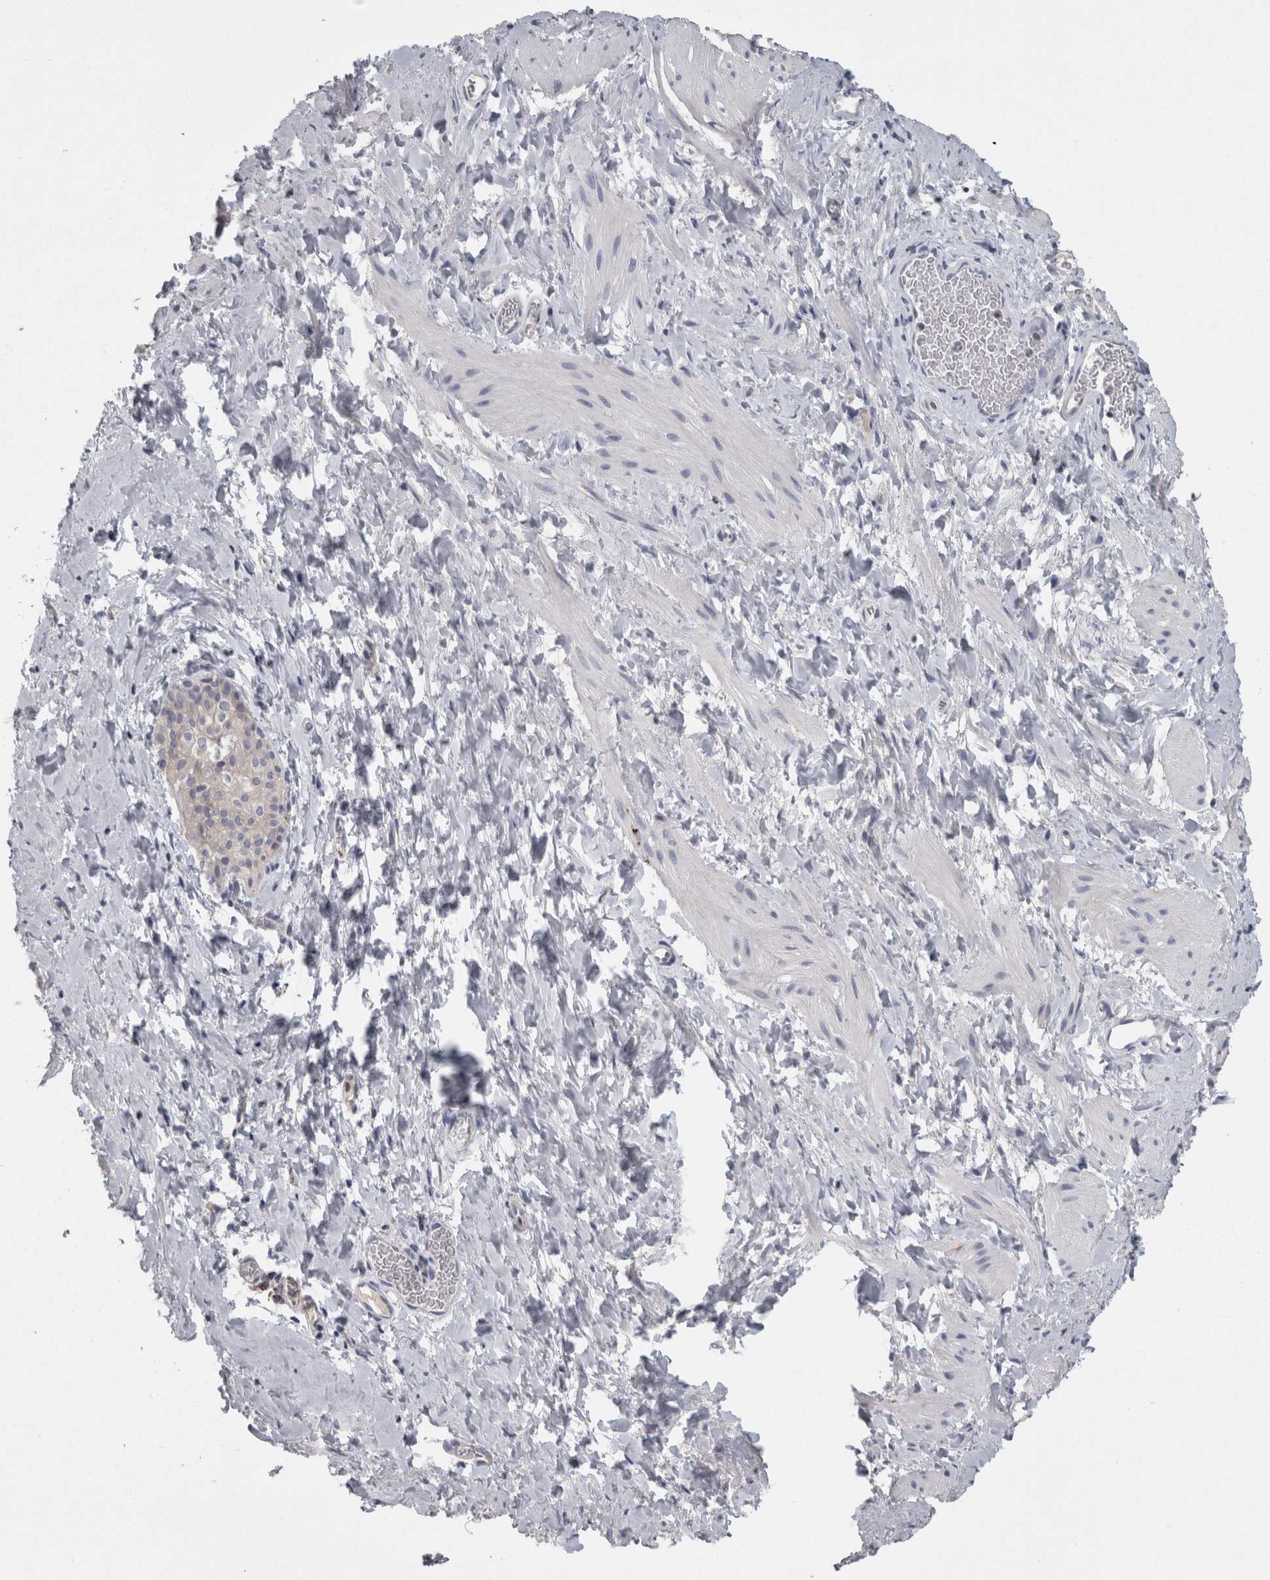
{"staining": {"intensity": "negative", "quantity": "none", "location": "none"}, "tissue": "smooth muscle", "cell_type": "Smooth muscle cells", "image_type": "normal", "snomed": [{"axis": "morphology", "description": "Normal tissue, NOS"}, {"axis": "topography", "description": "Smooth muscle"}], "caption": "Smooth muscle stained for a protein using immunohistochemistry displays no positivity smooth muscle cells.", "gene": "TCAP", "patient": {"sex": "male", "age": 16}}